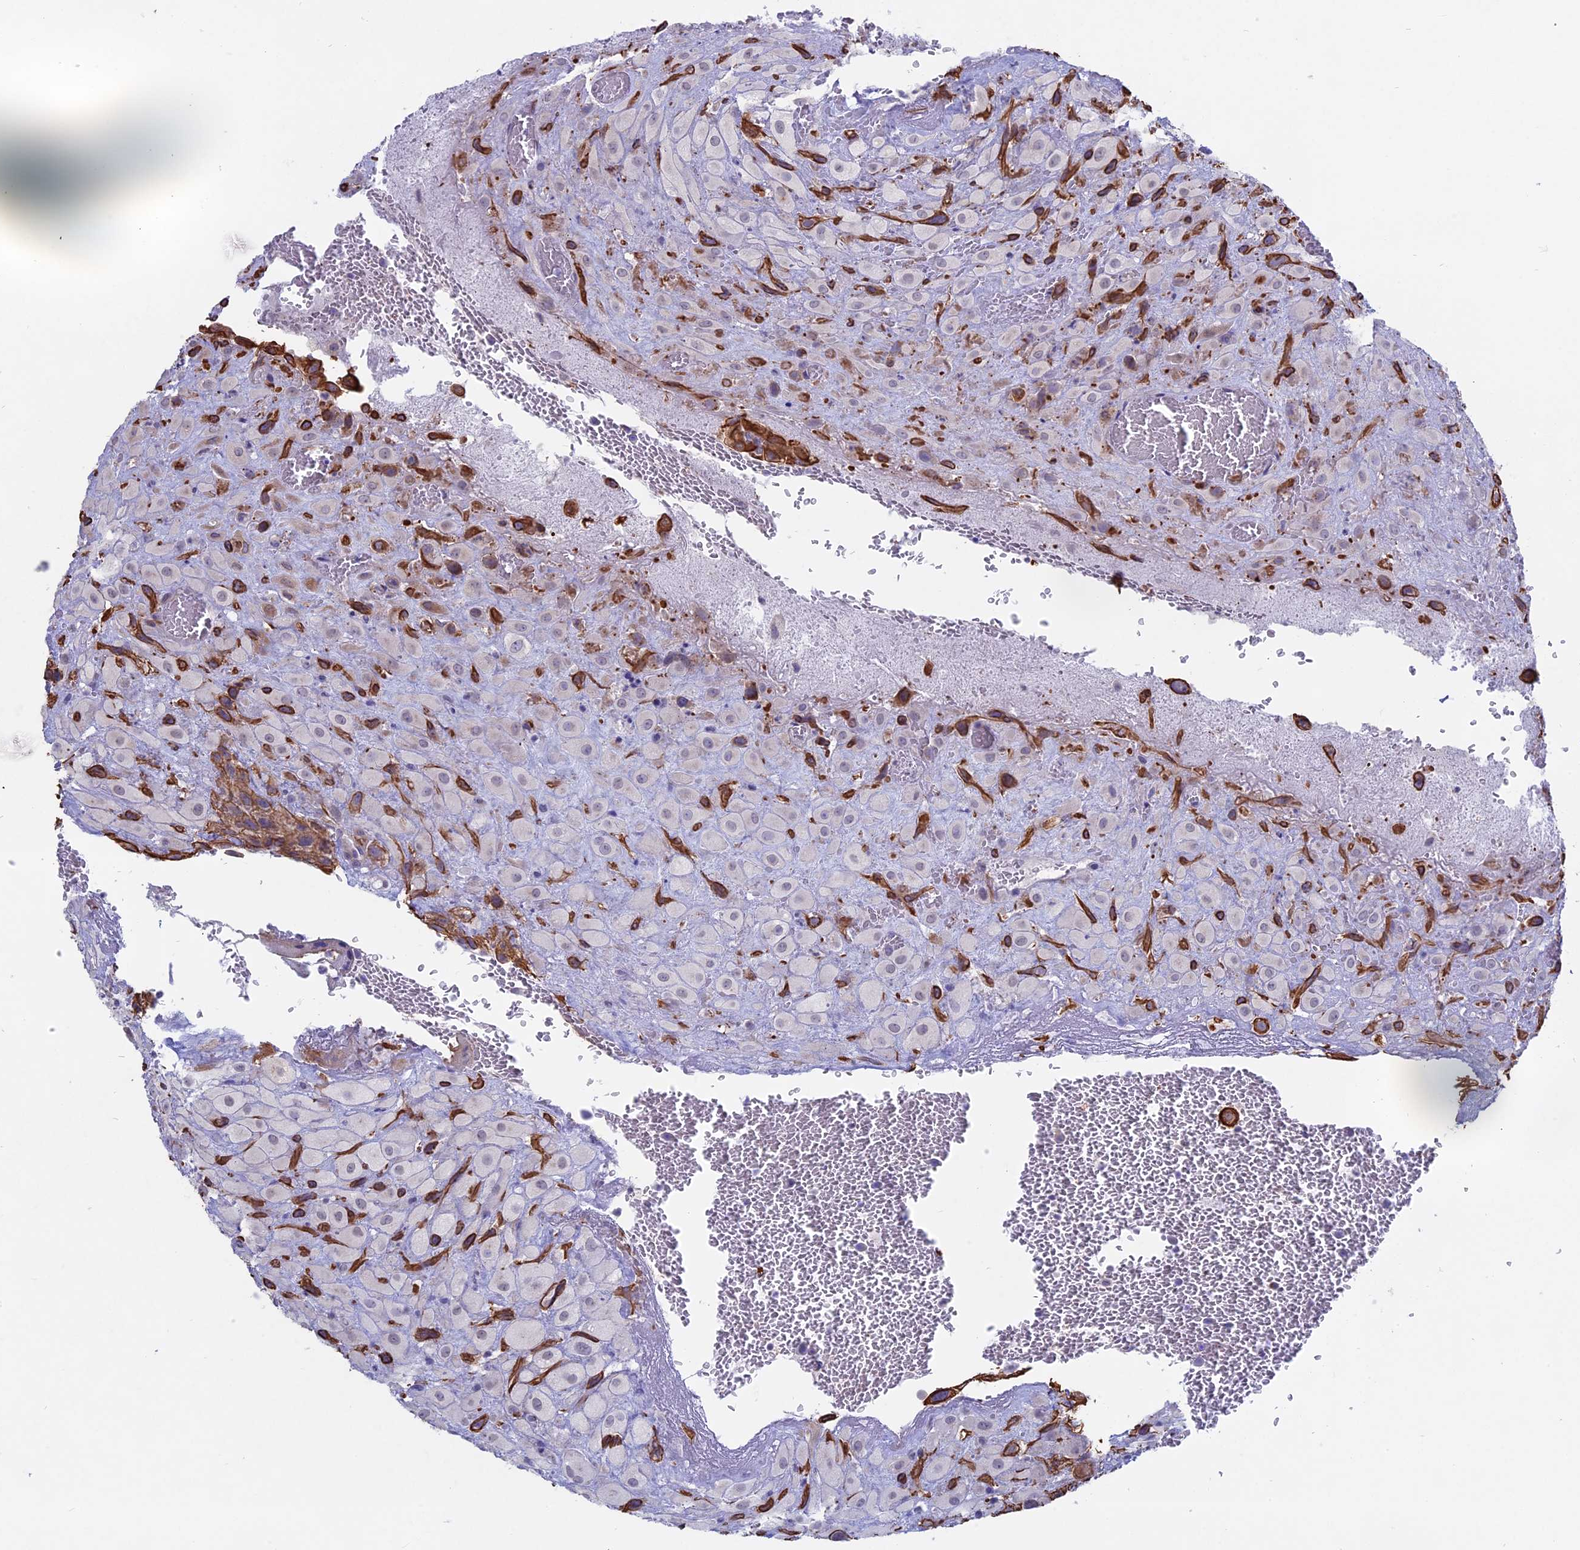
{"staining": {"intensity": "strong", "quantity": "<25%", "location": "cytoplasmic/membranous"}, "tissue": "placenta", "cell_type": "Decidual cells", "image_type": "normal", "snomed": [{"axis": "morphology", "description": "Normal tissue, NOS"}, {"axis": "topography", "description": "Placenta"}], "caption": "Decidual cells show strong cytoplasmic/membranous staining in approximately <25% of cells in unremarkable placenta.", "gene": "MYO5B", "patient": {"sex": "female", "age": 35}}